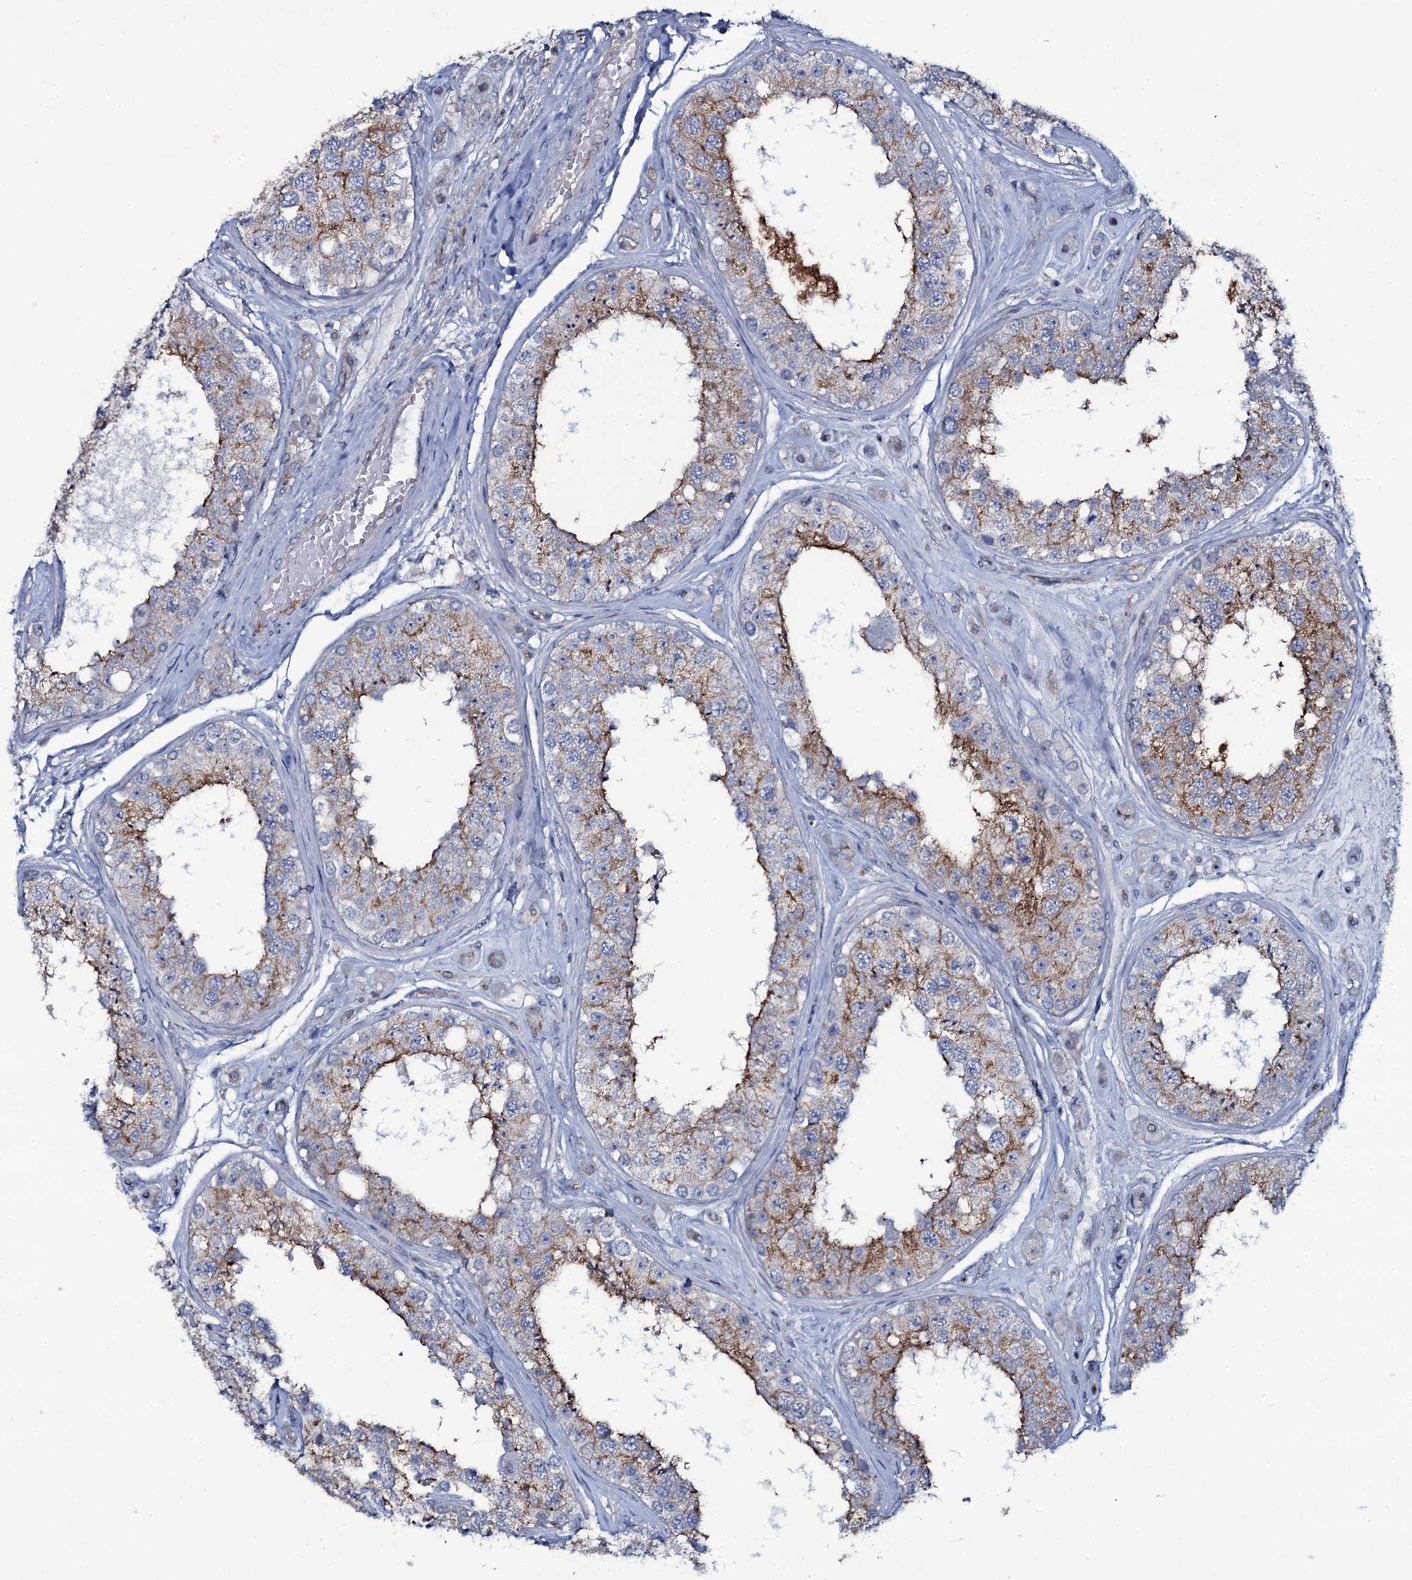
{"staining": {"intensity": "moderate", "quantity": "<25%", "location": "cytoplasmic/membranous"}, "tissue": "testis", "cell_type": "Cells in seminiferous ducts", "image_type": "normal", "snomed": [{"axis": "morphology", "description": "Normal tissue, NOS"}, {"axis": "topography", "description": "Testis"}], "caption": "Protein expression analysis of benign testis demonstrates moderate cytoplasmic/membranous positivity in about <25% of cells in seminiferous ducts.", "gene": "SNAP23", "patient": {"sex": "male", "age": 25}}